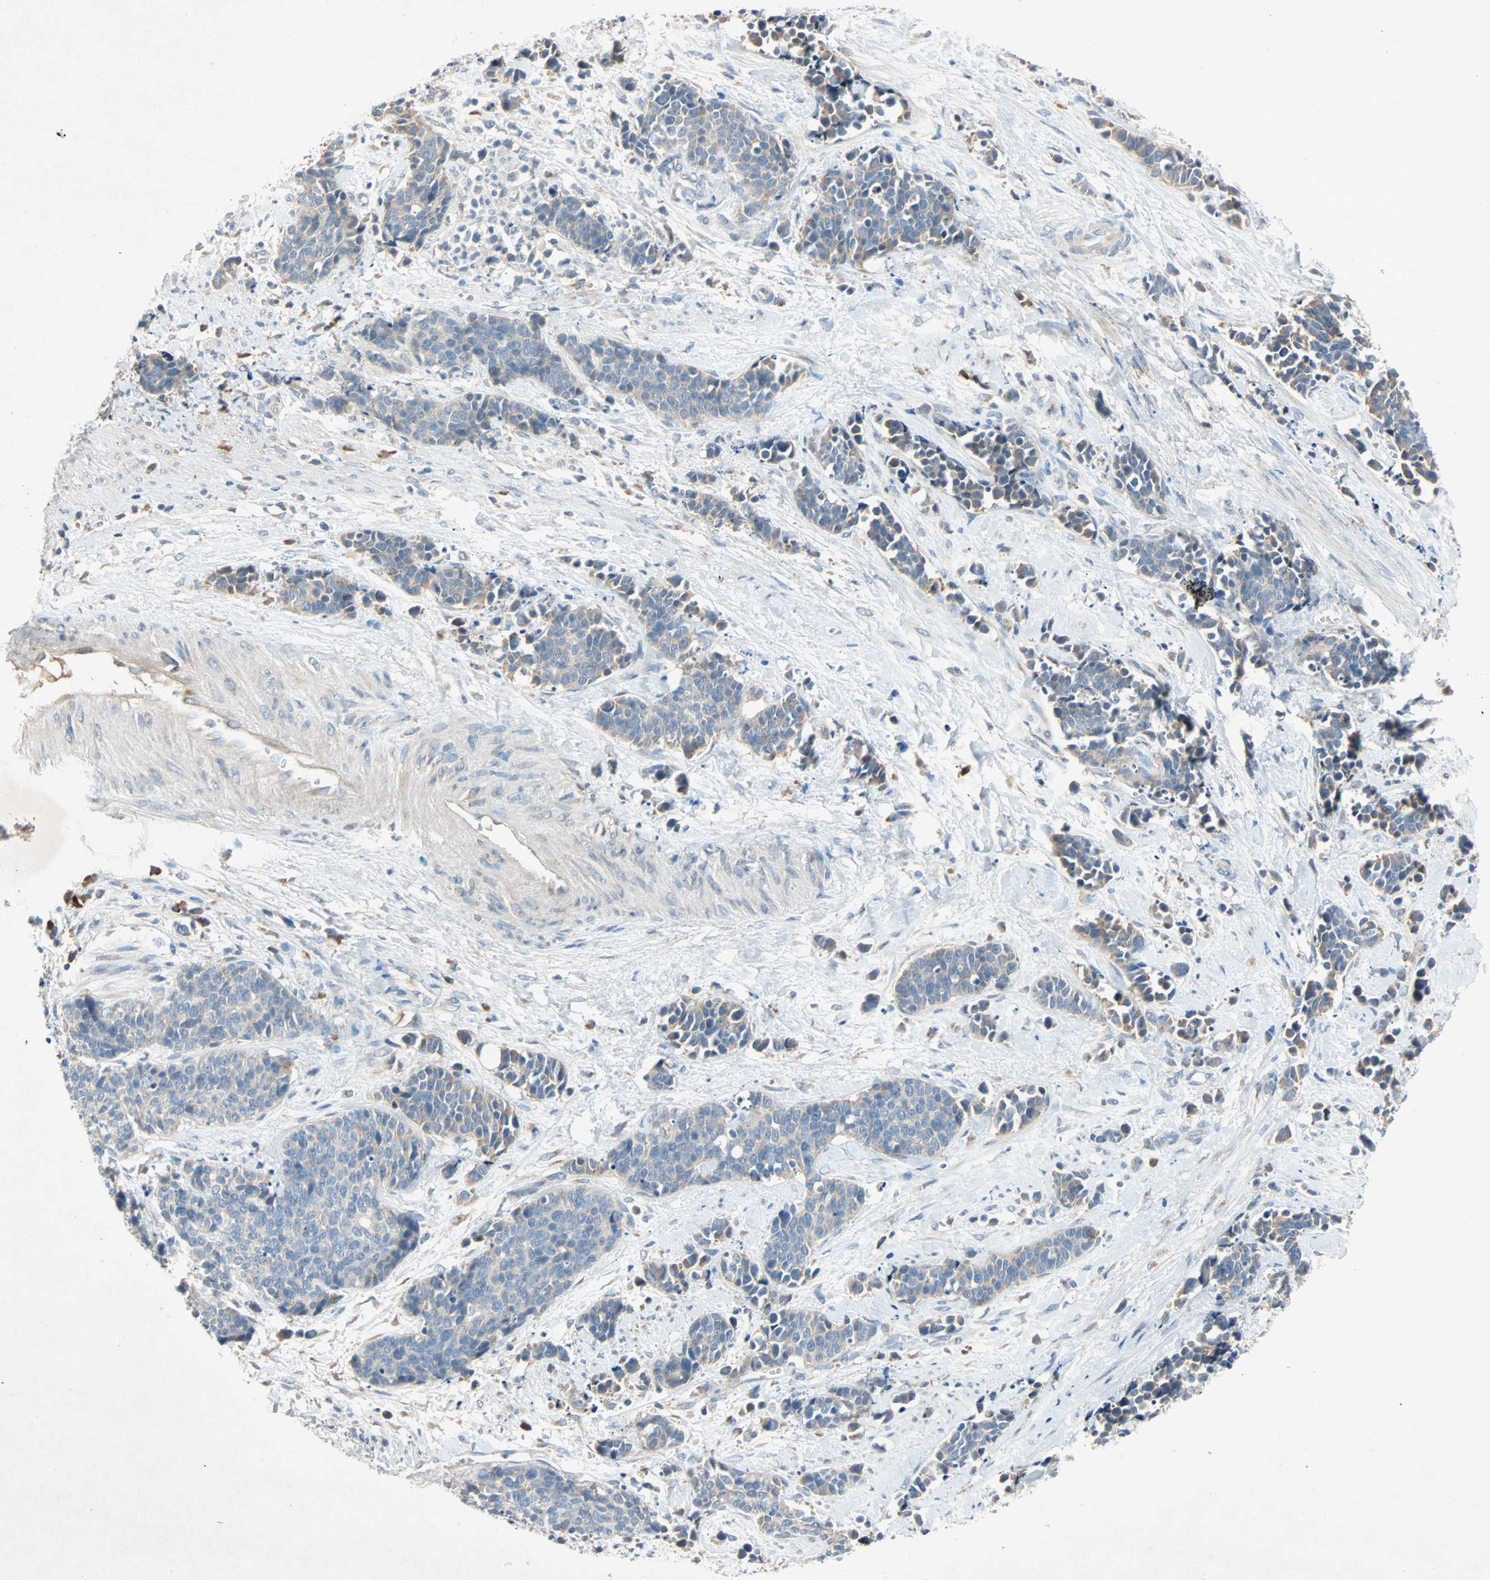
{"staining": {"intensity": "weak", "quantity": ">75%", "location": "cytoplasmic/membranous"}, "tissue": "cervical cancer", "cell_type": "Tumor cells", "image_type": "cancer", "snomed": [{"axis": "morphology", "description": "Squamous cell carcinoma, NOS"}, {"axis": "topography", "description": "Cervix"}], "caption": "Brown immunohistochemical staining in human cervical cancer shows weak cytoplasmic/membranous expression in approximately >75% of tumor cells.", "gene": "XYLT1", "patient": {"sex": "female", "age": 35}}